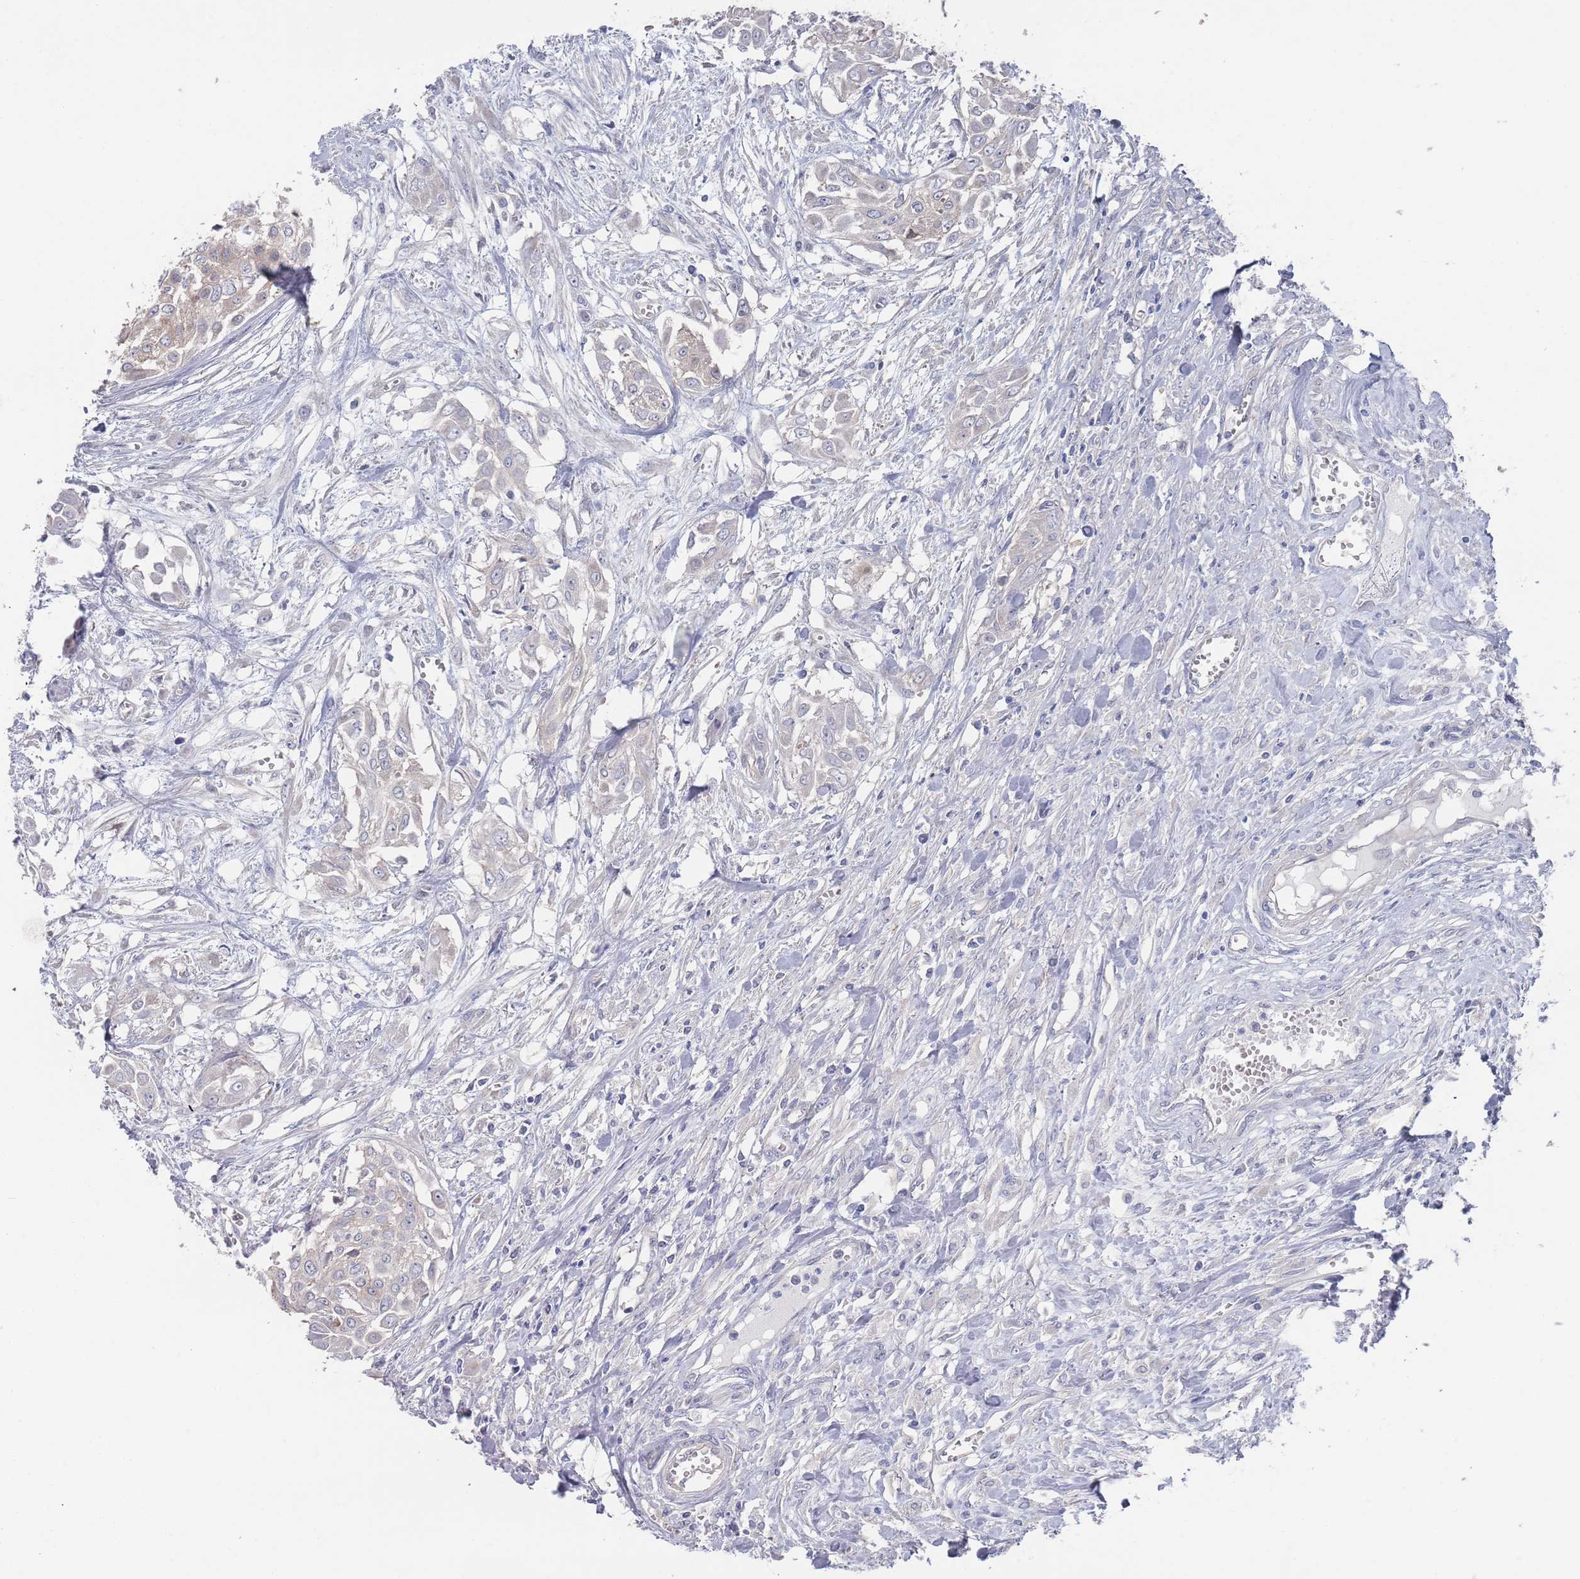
{"staining": {"intensity": "negative", "quantity": "none", "location": "none"}, "tissue": "urothelial cancer", "cell_type": "Tumor cells", "image_type": "cancer", "snomed": [{"axis": "morphology", "description": "Urothelial carcinoma, High grade"}, {"axis": "topography", "description": "Urinary bladder"}], "caption": "IHC histopathology image of human high-grade urothelial carcinoma stained for a protein (brown), which reveals no positivity in tumor cells.", "gene": "TMCO3", "patient": {"sex": "male", "age": 57}}